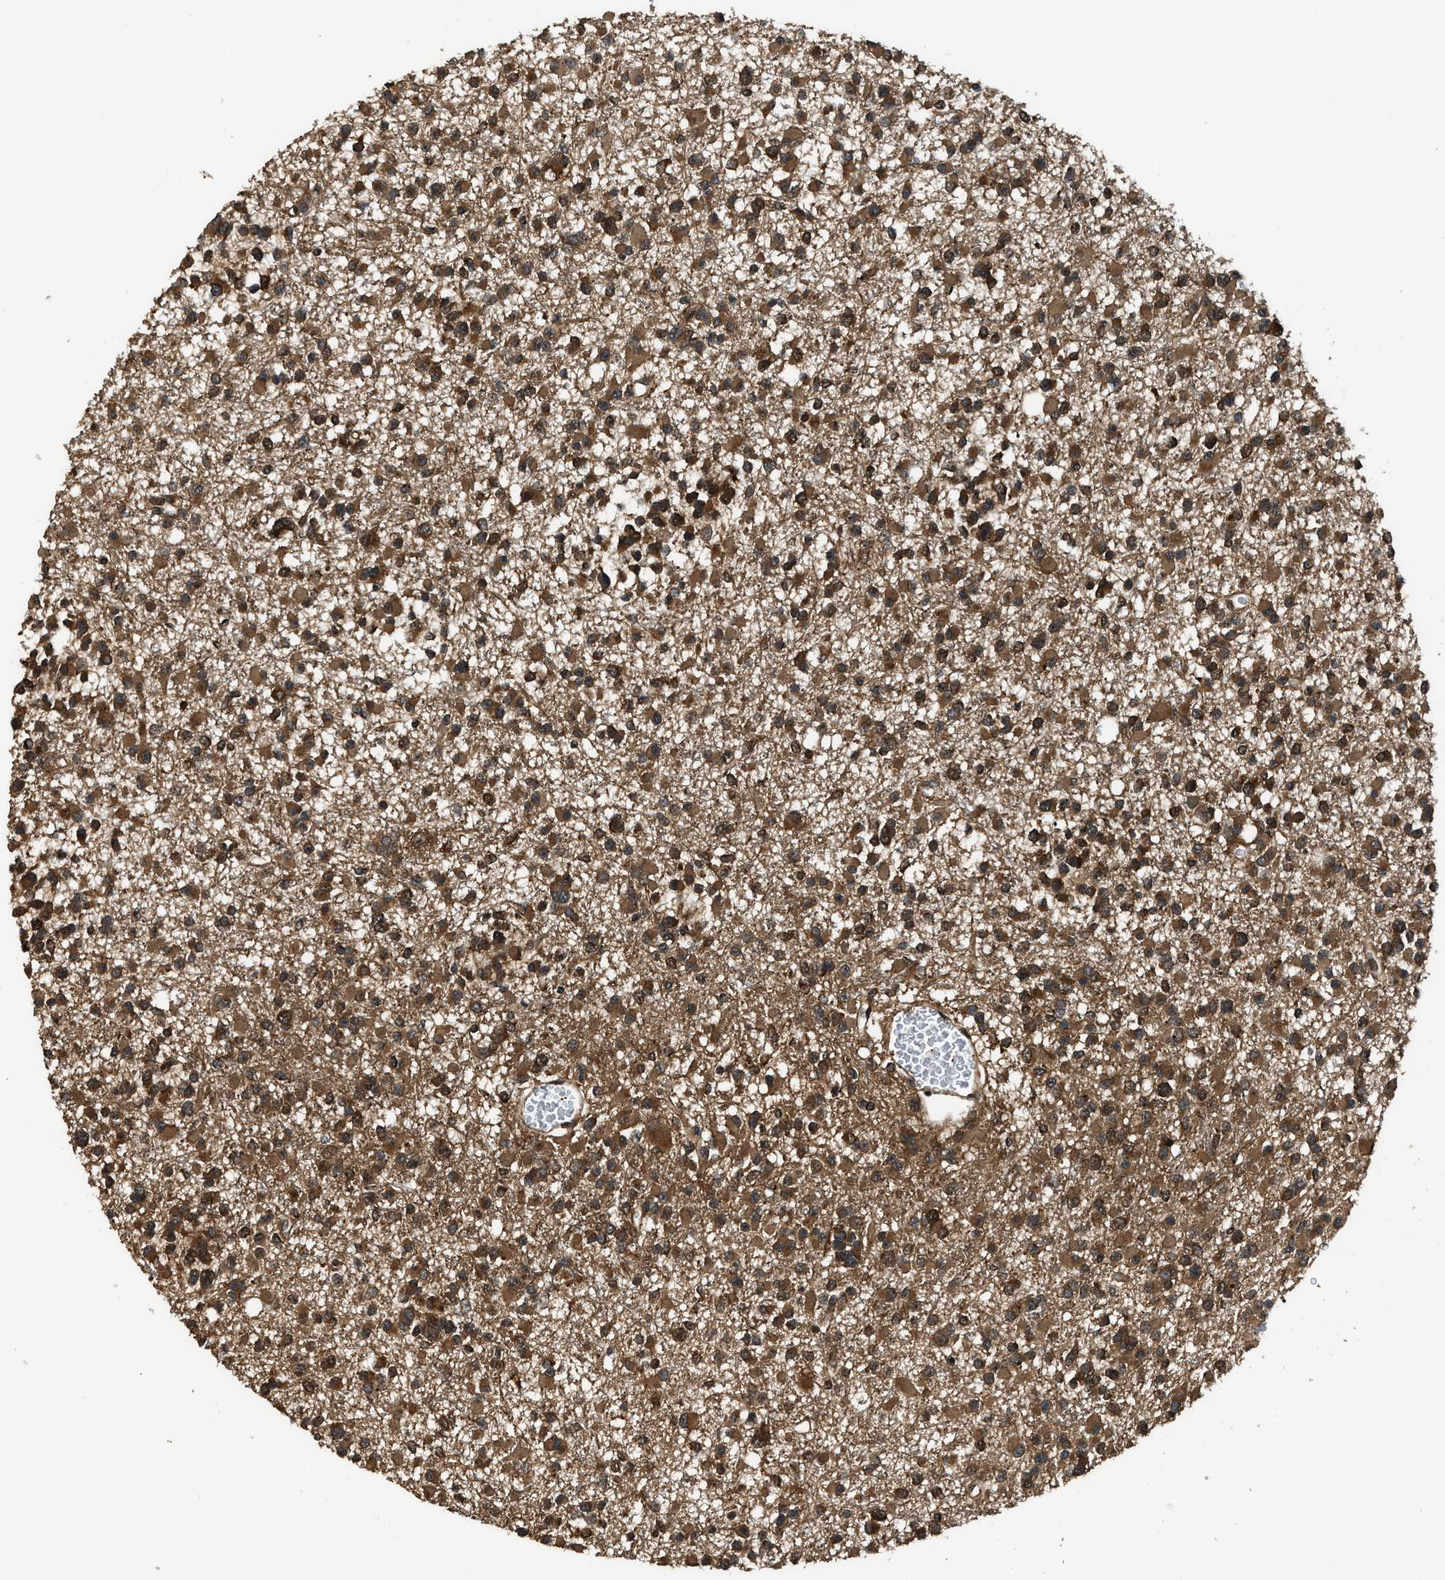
{"staining": {"intensity": "strong", "quantity": ">75%", "location": "cytoplasmic/membranous"}, "tissue": "glioma", "cell_type": "Tumor cells", "image_type": "cancer", "snomed": [{"axis": "morphology", "description": "Glioma, malignant, Low grade"}, {"axis": "topography", "description": "Brain"}], "caption": "Immunohistochemistry (IHC) of human glioma displays high levels of strong cytoplasmic/membranous staining in about >75% of tumor cells.", "gene": "RPS6KB1", "patient": {"sex": "female", "age": 22}}